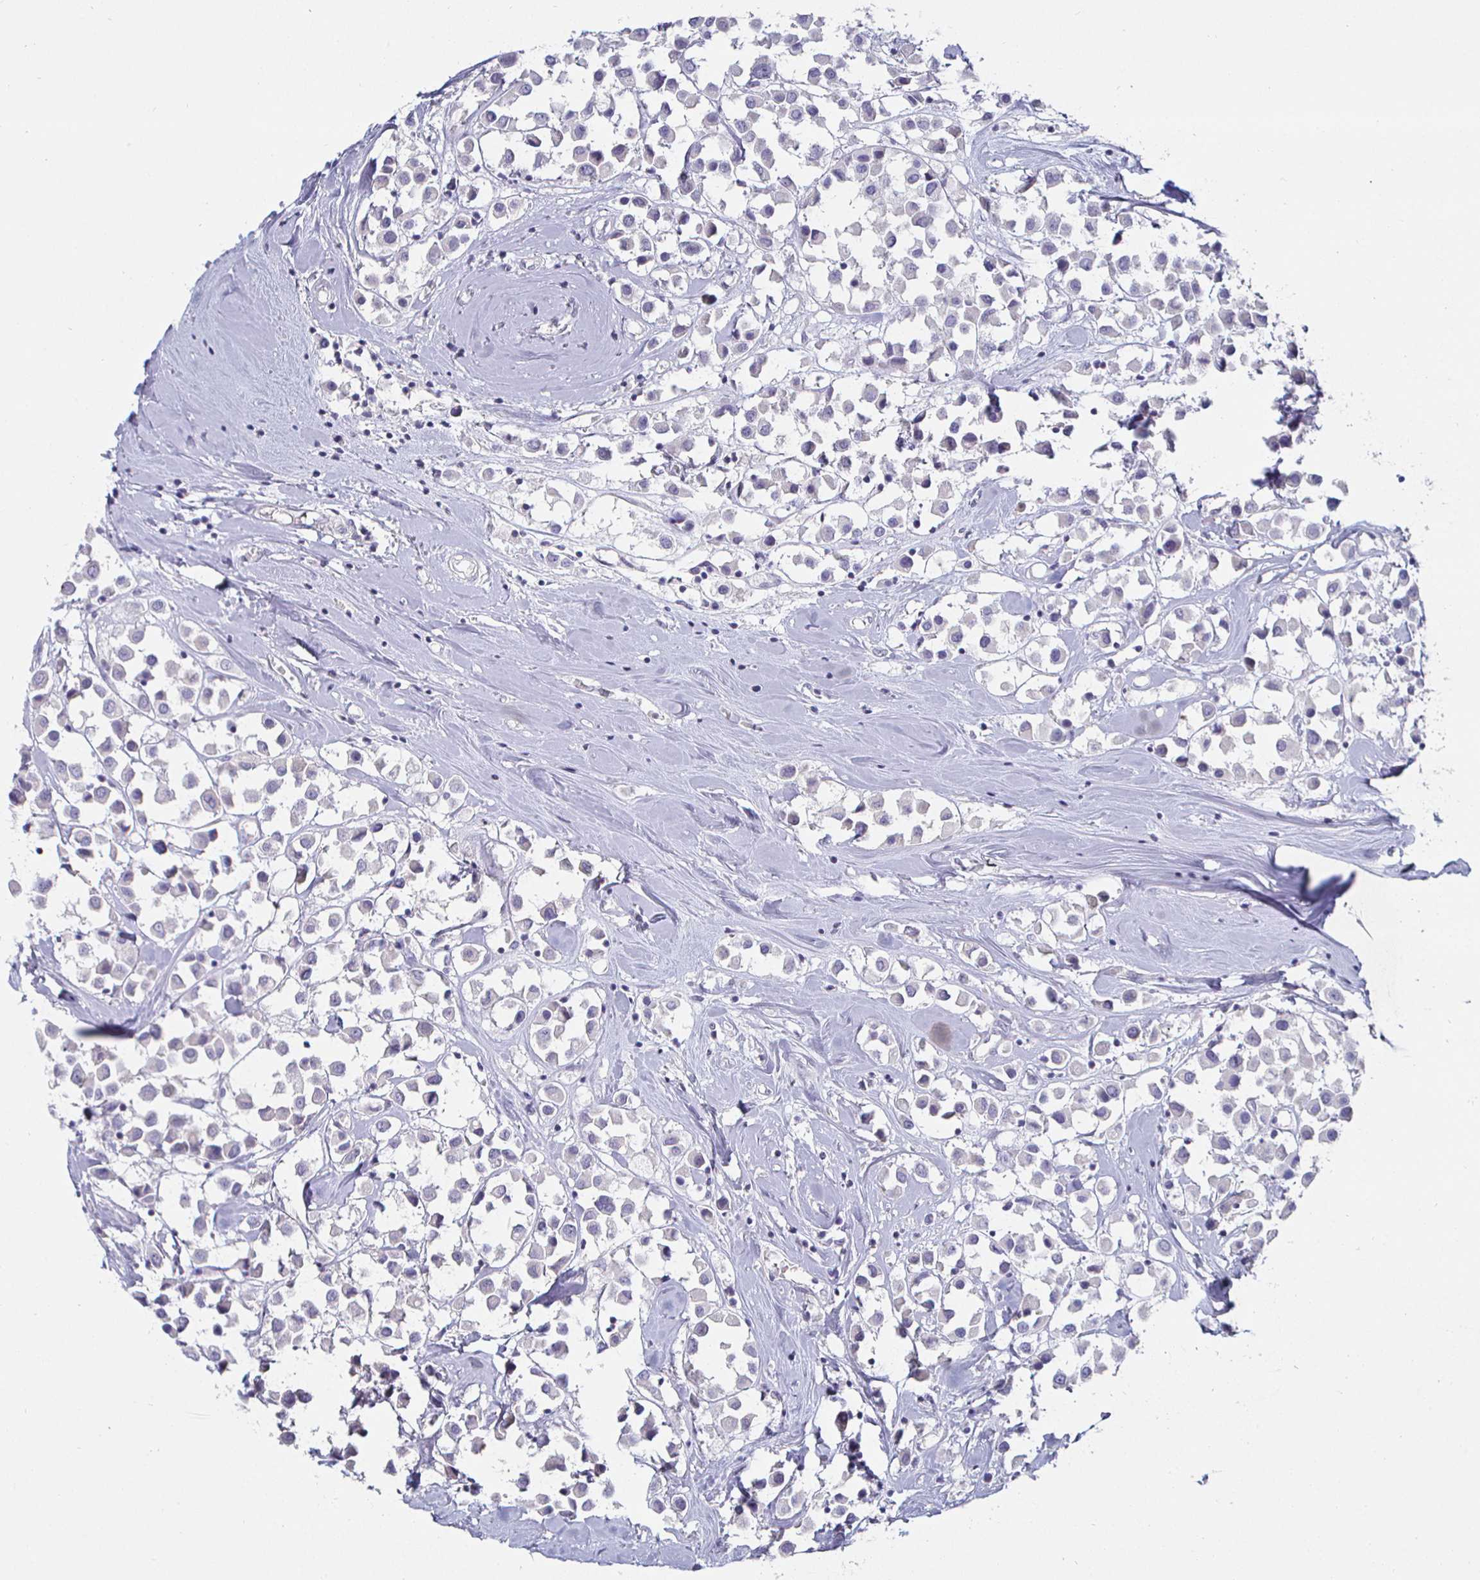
{"staining": {"intensity": "negative", "quantity": "none", "location": "none"}, "tissue": "breast cancer", "cell_type": "Tumor cells", "image_type": "cancer", "snomed": [{"axis": "morphology", "description": "Duct carcinoma"}, {"axis": "topography", "description": "Breast"}], "caption": "Image shows no significant protein staining in tumor cells of breast cancer (invasive ductal carcinoma).", "gene": "ENPP1", "patient": {"sex": "female", "age": 61}}